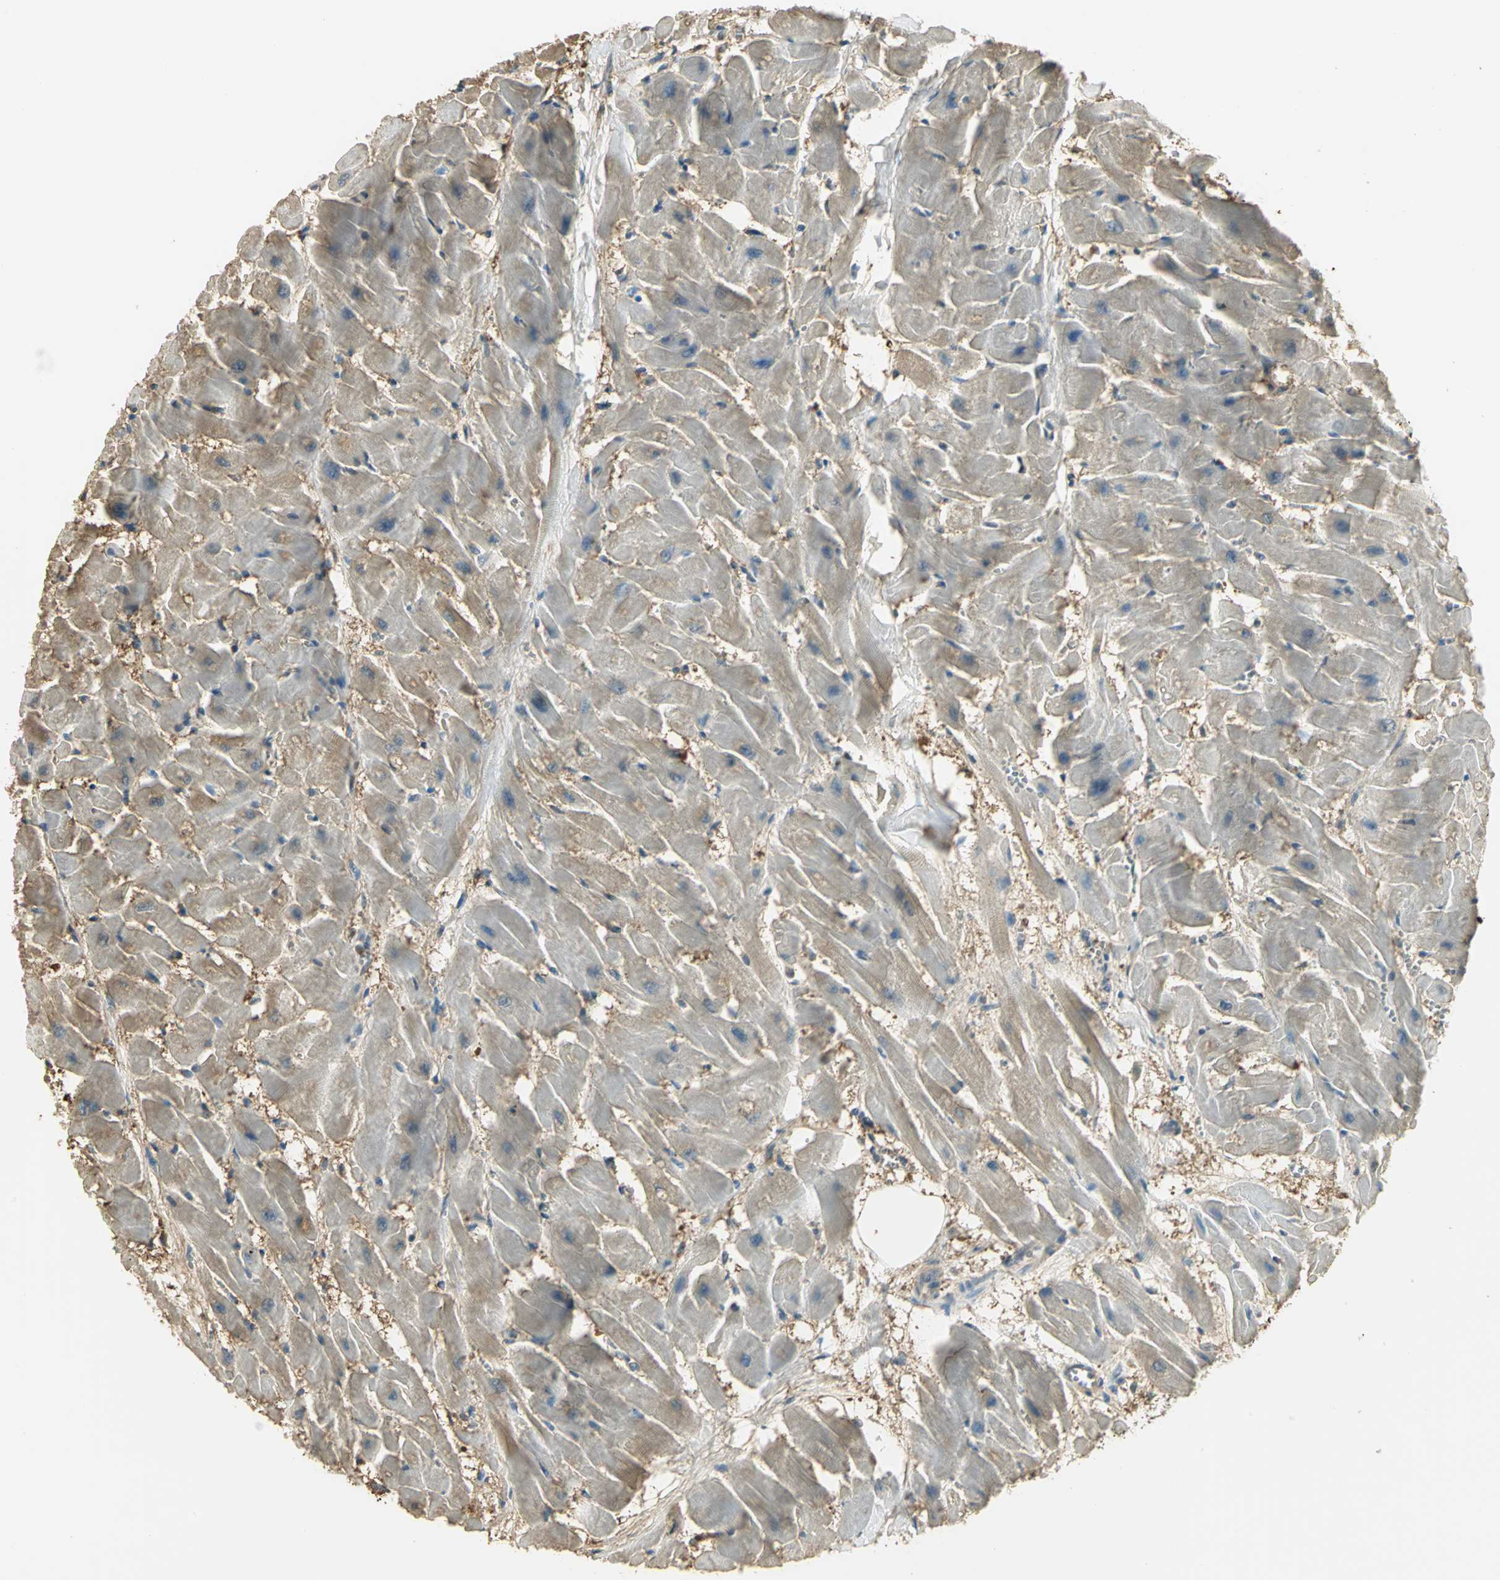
{"staining": {"intensity": "moderate", "quantity": ">75%", "location": "cytoplasmic/membranous"}, "tissue": "heart muscle", "cell_type": "Cardiomyocytes", "image_type": "normal", "snomed": [{"axis": "morphology", "description": "Normal tissue, NOS"}, {"axis": "topography", "description": "Heart"}], "caption": "Immunohistochemical staining of normal human heart muscle displays medium levels of moderate cytoplasmic/membranous positivity in approximately >75% of cardiomyocytes.", "gene": "PARK7", "patient": {"sex": "female", "age": 19}}